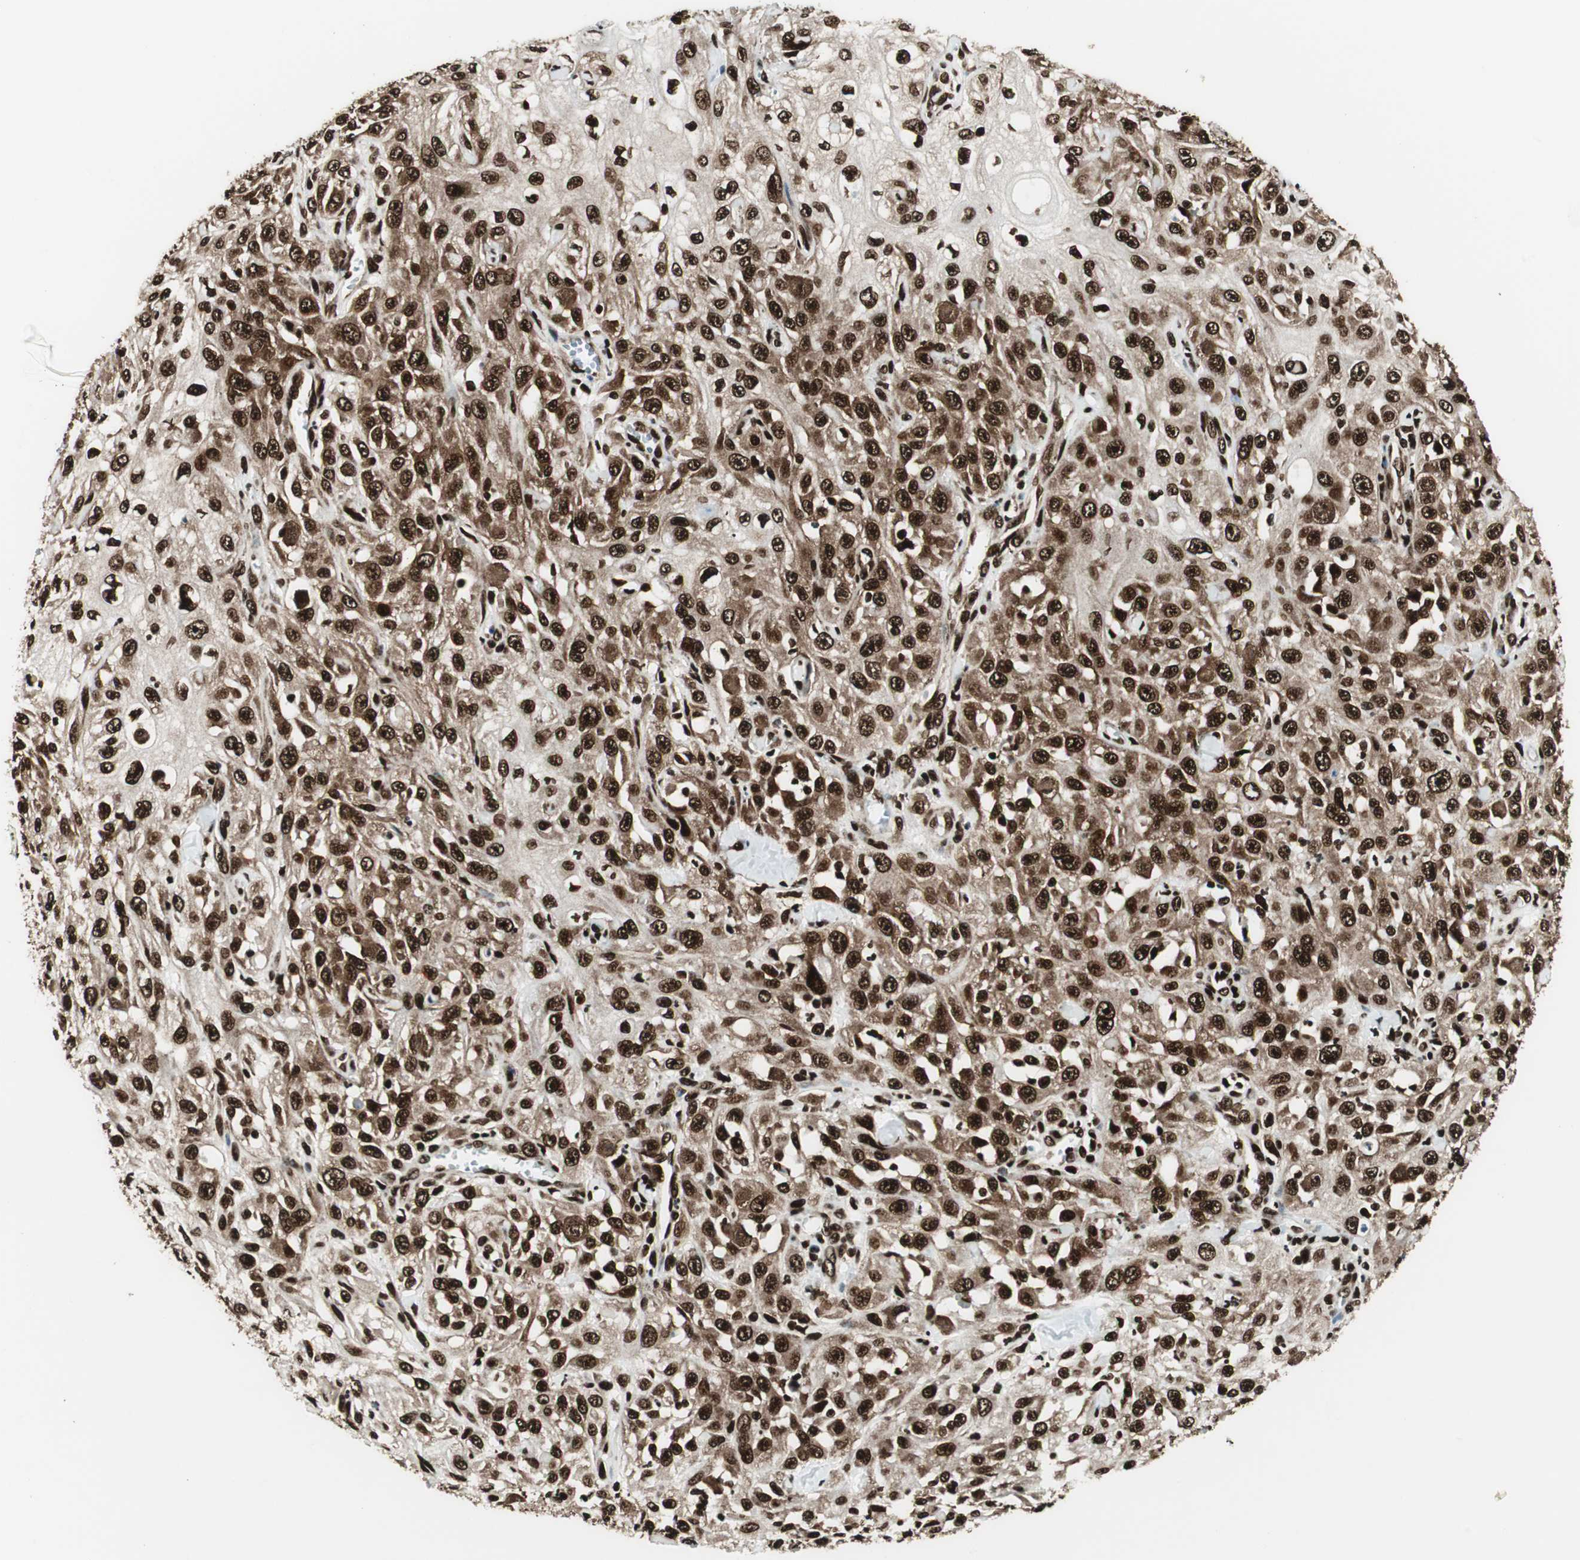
{"staining": {"intensity": "strong", "quantity": ">75%", "location": "cytoplasmic/membranous,nuclear"}, "tissue": "skin cancer", "cell_type": "Tumor cells", "image_type": "cancer", "snomed": [{"axis": "morphology", "description": "Squamous cell carcinoma, NOS"}, {"axis": "morphology", "description": "Squamous cell carcinoma, metastatic, NOS"}, {"axis": "topography", "description": "Skin"}, {"axis": "topography", "description": "Lymph node"}], "caption": "Skin squamous cell carcinoma stained with a brown dye shows strong cytoplasmic/membranous and nuclear positive staining in about >75% of tumor cells.", "gene": "EWSR1", "patient": {"sex": "male", "age": 75}}